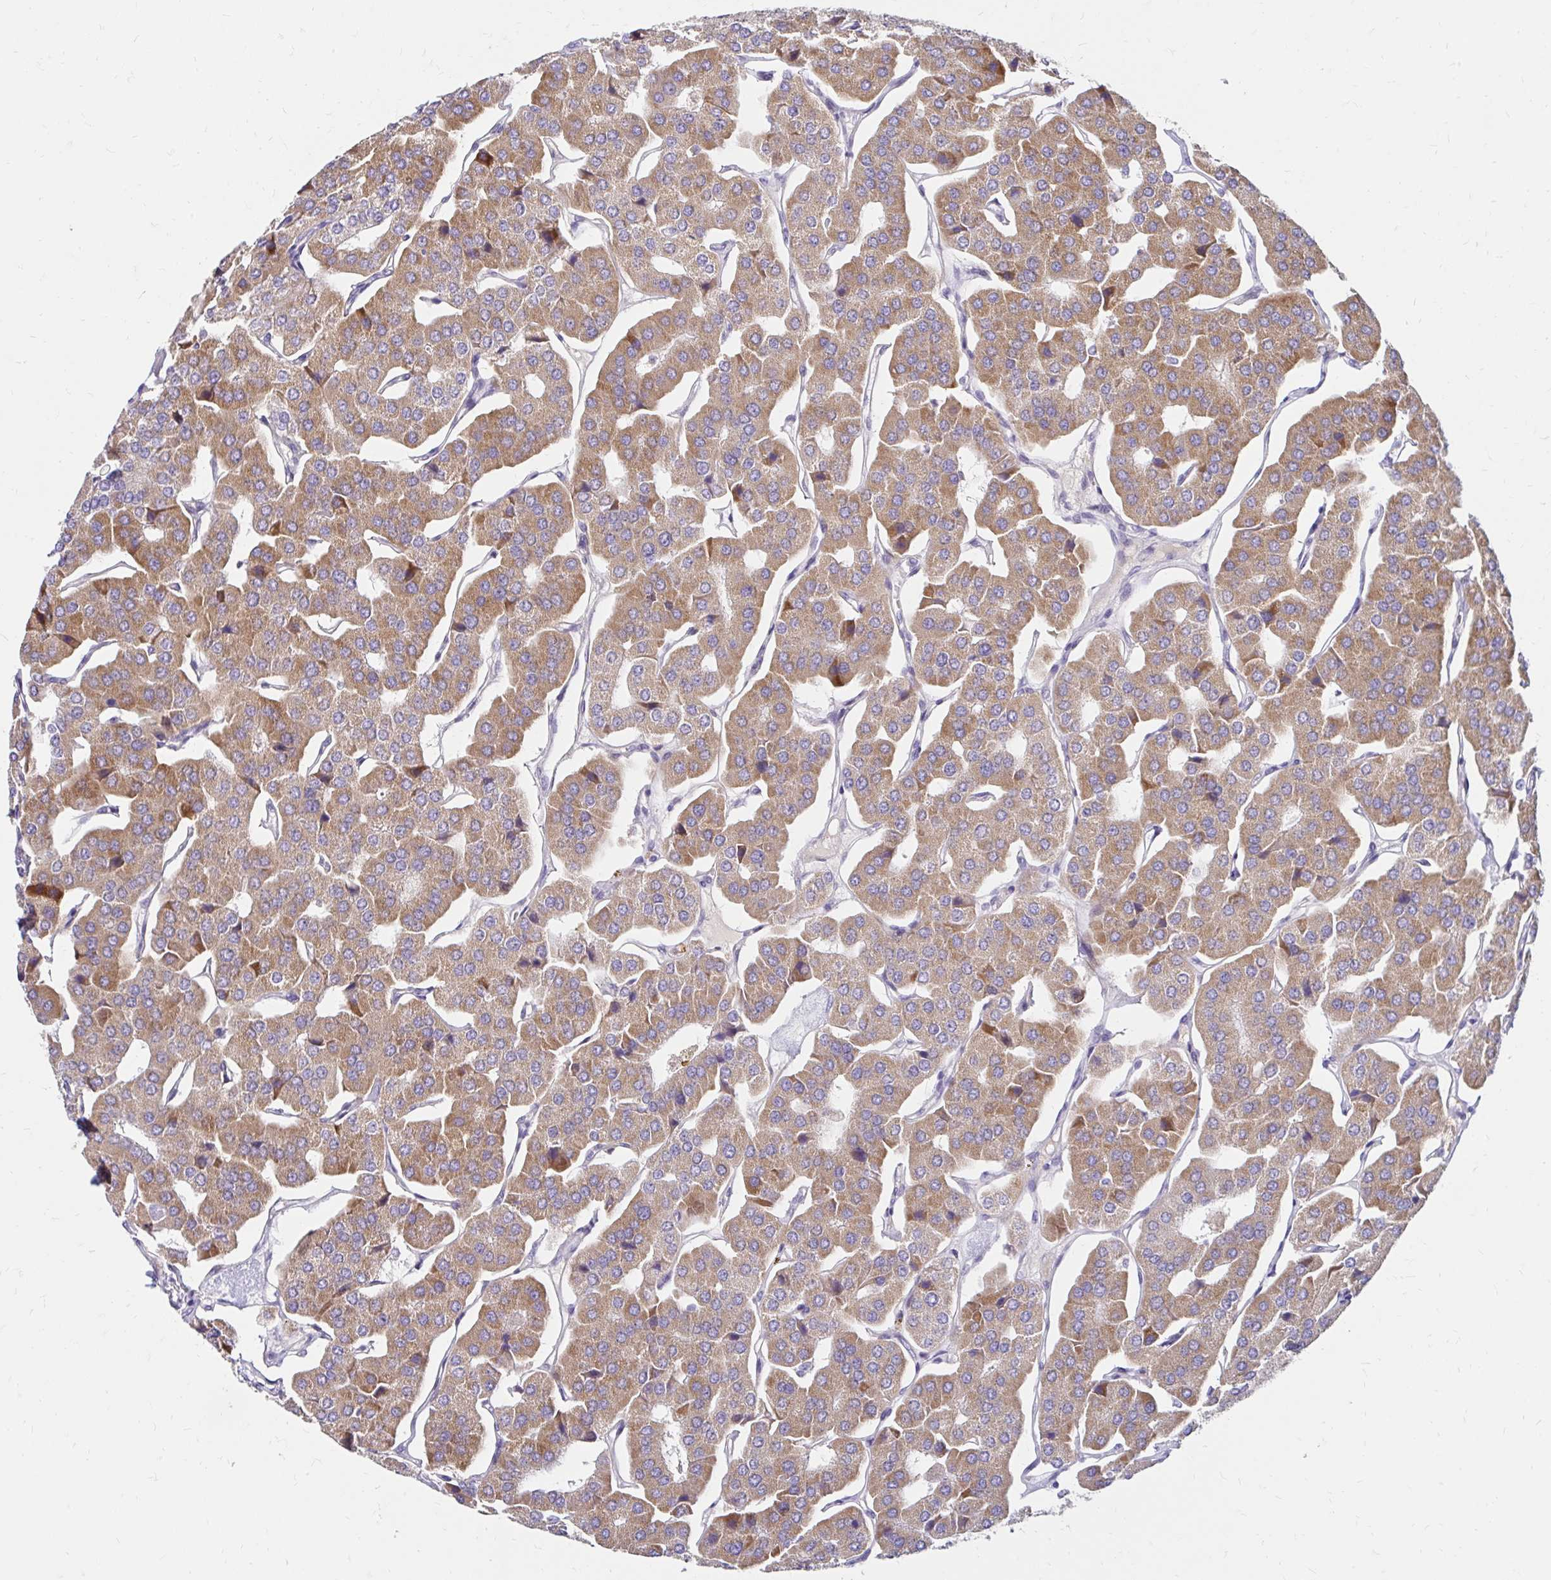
{"staining": {"intensity": "moderate", "quantity": ">75%", "location": "cytoplasmic/membranous"}, "tissue": "parathyroid gland", "cell_type": "Glandular cells", "image_type": "normal", "snomed": [{"axis": "morphology", "description": "Normal tissue, NOS"}, {"axis": "morphology", "description": "Adenoma, NOS"}, {"axis": "topography", "description": "Parathyroid gland"}], "caption": "Protein expression analysis of unremarkable human parathyroid gland reveals moderate cytoplasmic/membranous expression in approximately >75% of glandular cells. (DAB = brown stain, brightfield microscopy at high magnification).", "gene": "GUCY1A1", "patient": {"sex": "female", "age": 86}}